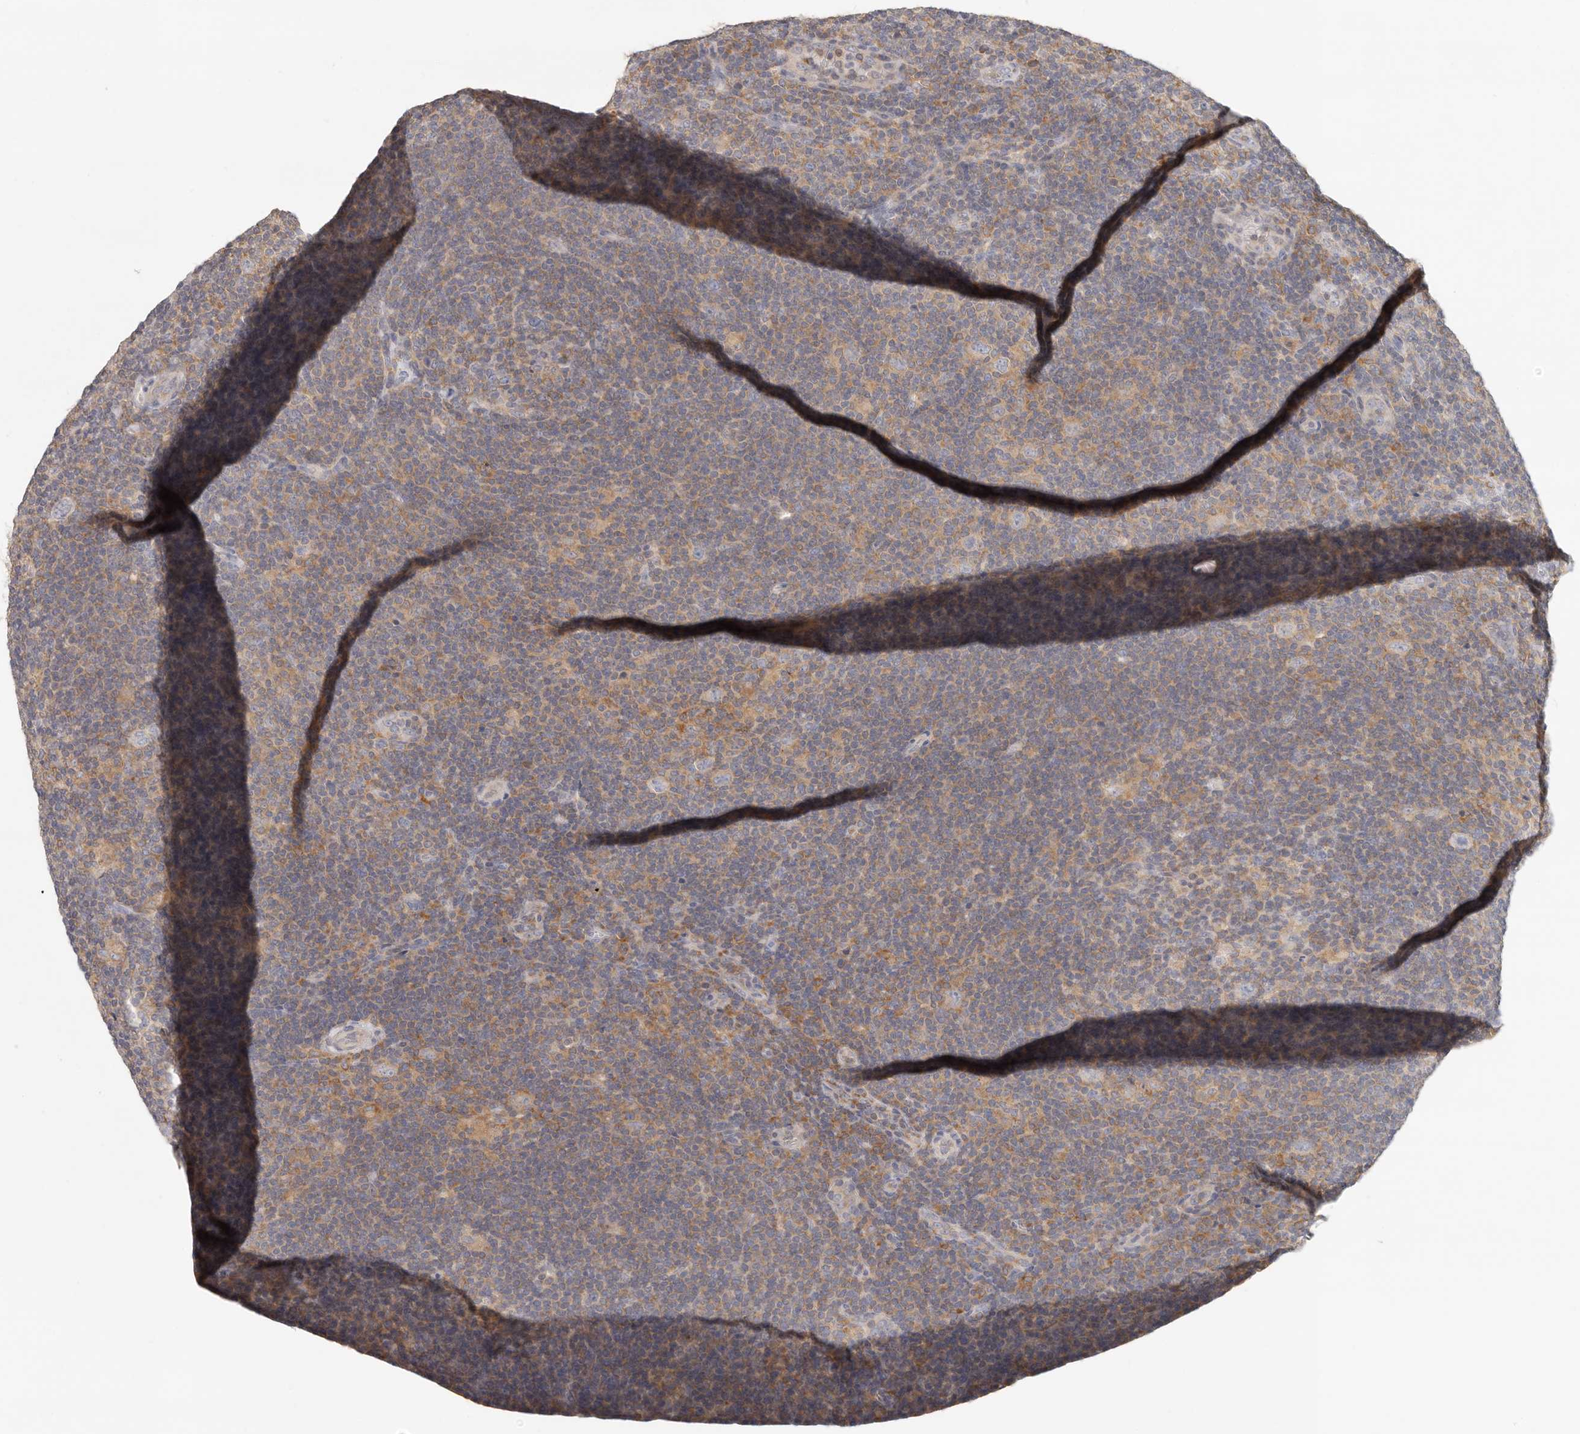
{"staining": {"intensity": "weak", "quantity": "<25%", "location": "cytoplasmic/membranous"}, "tissue": "lymphoma", "cell_type": "Tumor cells", "image_type": "cancer", "snomed": [{"axis": "morphology", "description": "Hodgkin's disease, NOS"}, {"axis": "topography", "description": "Lymph node"}], "caption": "An image of lymphoma stained for a protein reveals no brown staining in tumor cells. (Brightfield microscopy of DAB immunohistochemistry at high magnification).", "gene": "ANXA9", "patient": {"sex": "female", "age": 57}}